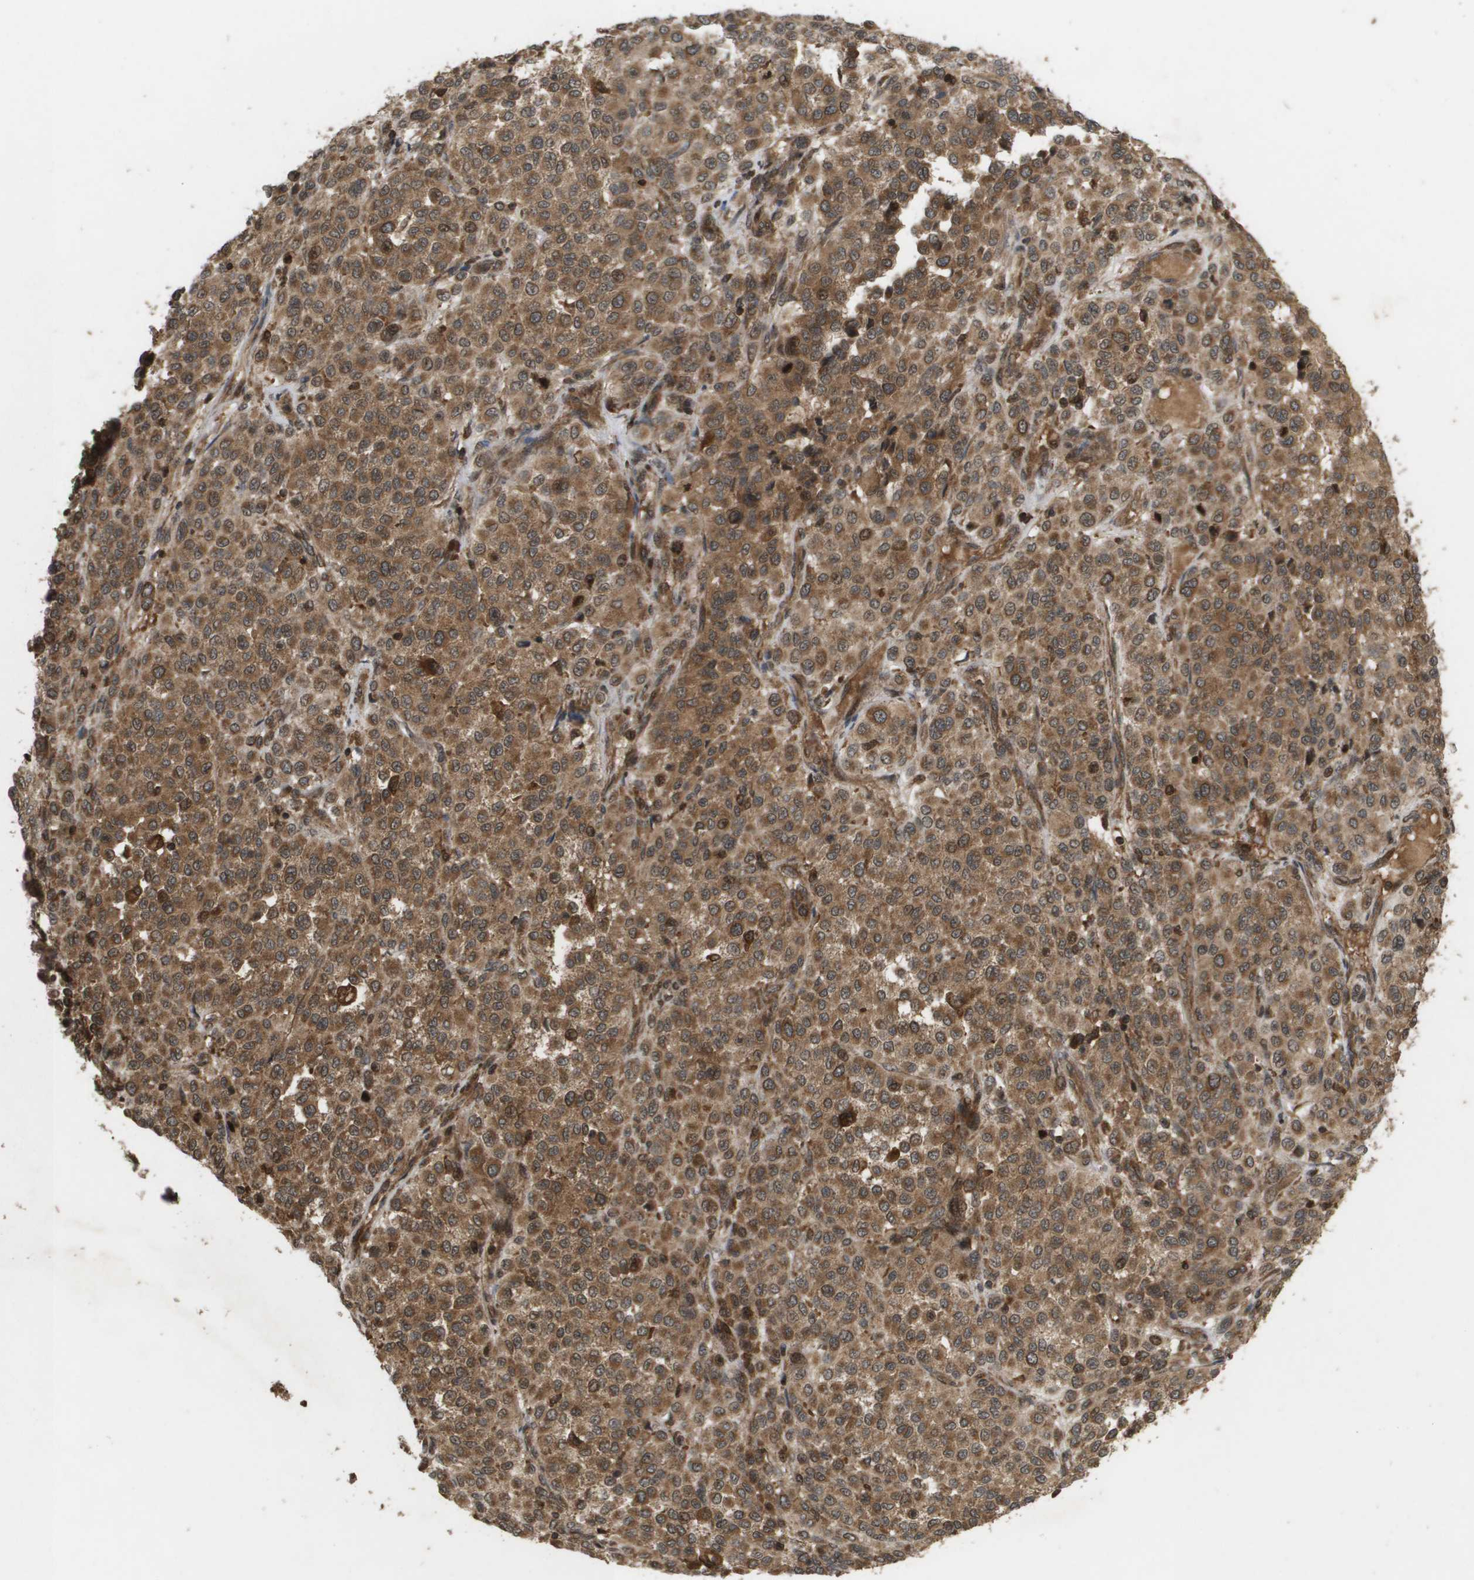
{"staining": {"intensity": "strong", "quantity": ">75%", "location": "cytoplasmic/membranous,nuclear"}, "tissue": "melanoma", "cell_type": "Tumor cells", "image_type": "cancer", "snomed": [{"axis": "morphology", "description": "Malignant melanoma, Metastatic site"}, {"axis": "topography", "description": "Pancreas"}], "caption": "The photomicrograph exhibits immunohistochemical staining of malignant melanoma (metastatic site). There is strong cytoplasmic/membranous and nuclear positivity is seen in approximately >75% of tumor cells.", "gene": "KIF11", "patient": {"sex": "female", "age": 30}}